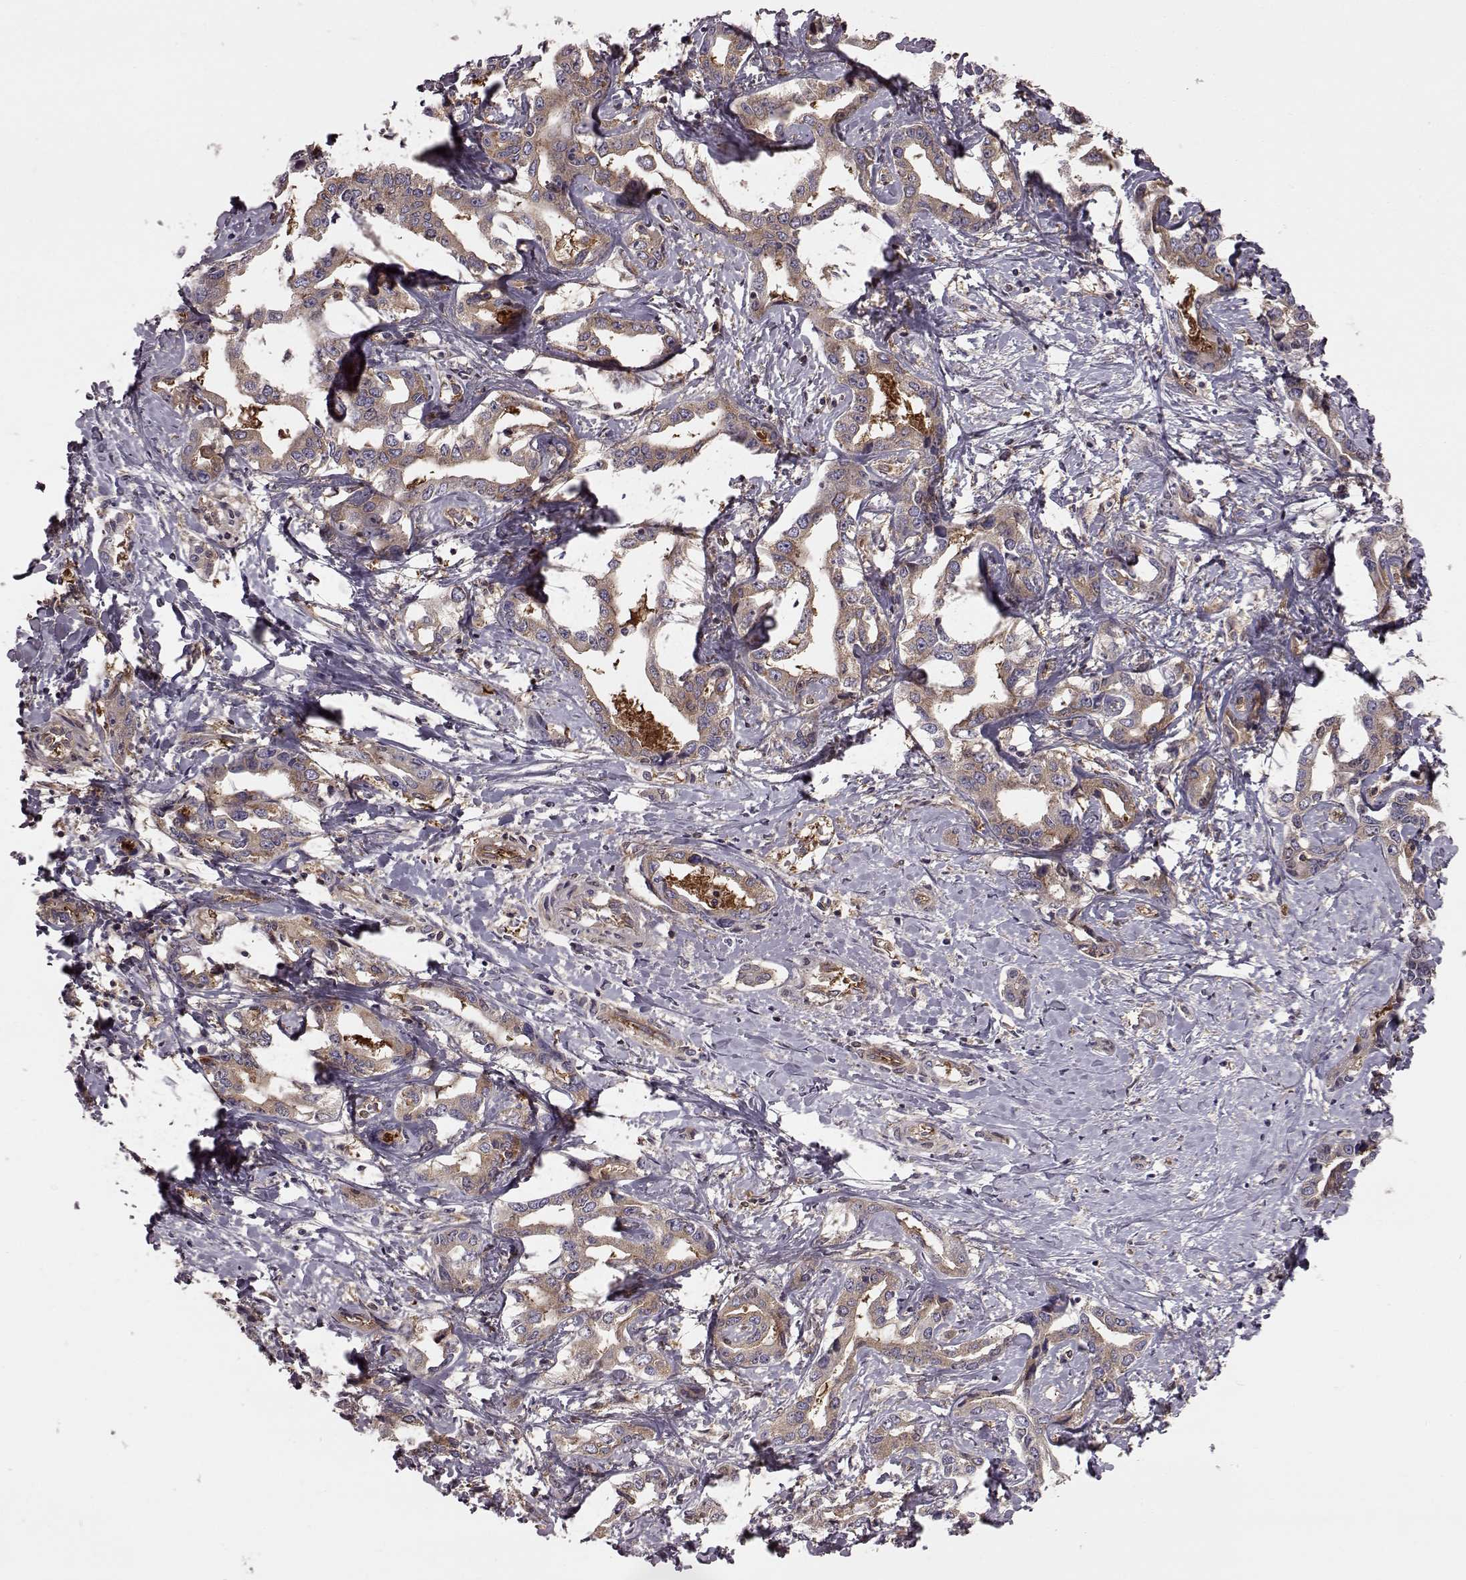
{"staining": {"intensity": "moderate", "quantity": ">75%", "location": "cytoplasmic/membranous"}, "tissue": "liver cancer", "cell_type": "Tumor cells", "image_type": "cancer", "snomed": [{"axis": "morphology", "description": "Cholangiocarcinoma"}, {"axis": "topography", "description": "Liver"}], "caption": "Liver cancer was stained to show a protein in brown. There is medium levels of moderate cytoplasmic/membranous positivity in about >75% of tumor cells.", "gene": "RABGAP1", "patient": {"sex": "male", "age": 59}}